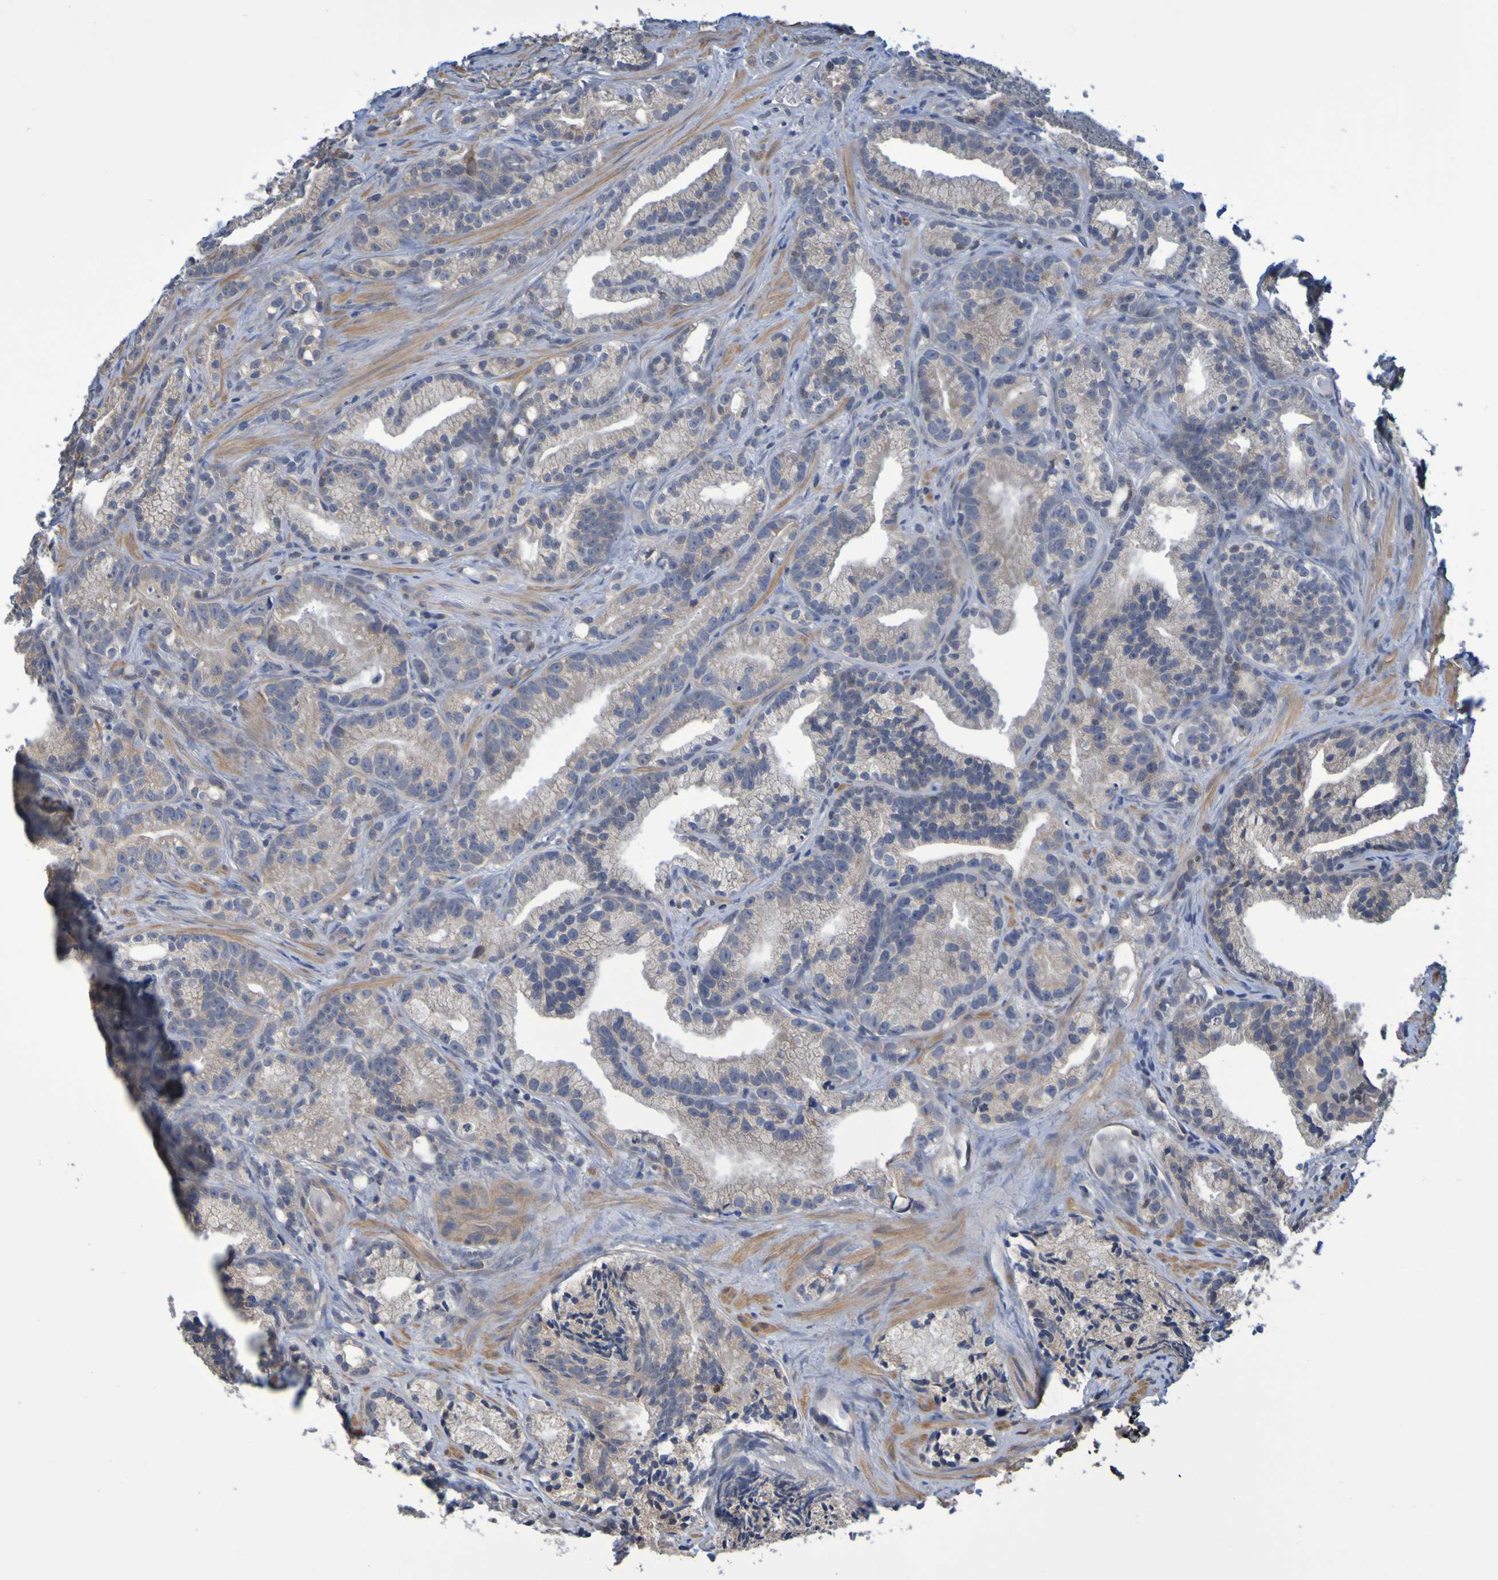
{"staining": {"intensity": "weak", "quantity": ">75%", "location": "cytoplasmic/membranous,nuclear"}, "tissue": "prostate cancer", "cell_type": "Tumor cells", "image_type": "cancer", "snomed": [{"axis": "morphology", "description": "Adenocarcinoma, Low grade"}, {"axis": "topography", "description": "Prostate"}], "caption": "Low-grade adenocarcinoma (prostate) tissue shows weak cytoplasmic/membranous and nuclear positivity in about >75% of tumor cells (Stains: DAB (3,3'-diaminobenzidine) in brown, nuclei in blue, Microscopy: brightfield microscopy at high magnification).", "gene": "CLDN18", "patient": {"sex": "male", "age": 89}}